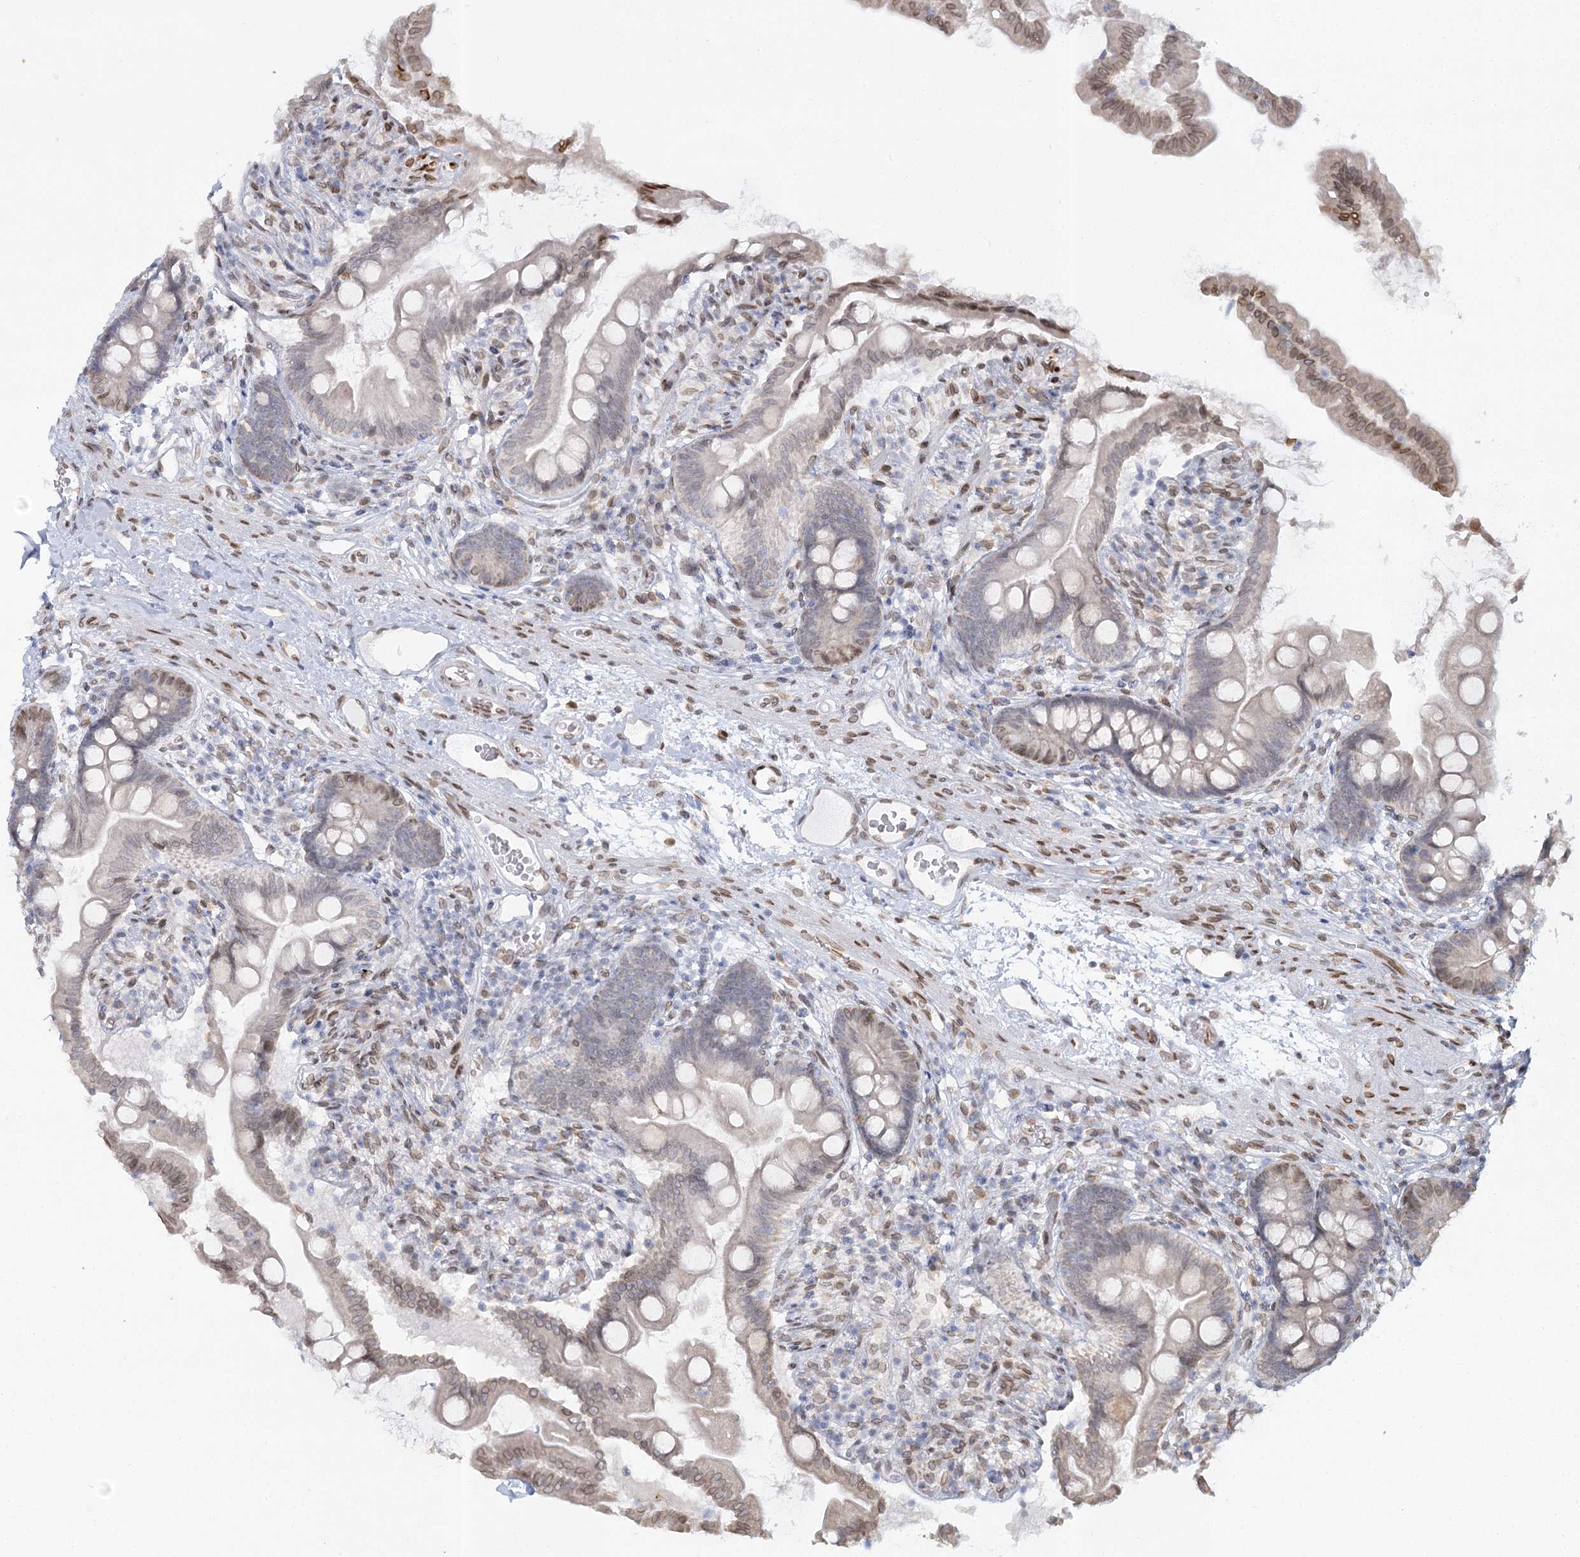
{"staining": {"intensity": "moderate", "quantity": "25%-75%", "location": "cytoplasmic/membranous,nuclear"}, "tissue": "small intestine", "cell_type": "Glandular cells", "image_type": "normal", "snomed": [{"axis": "morphology", "description": "Normal tissue, NOS"}, {"axis": "topography", "description": "Small intestine"}], "caption": "Moderate cytoplasmic/membranous,nuclear staining is seen in about 25%-75% of glandular cells in benign small intestine.", "gene": "VWA5A", "patient": {"sex": "female", "age": 56}}